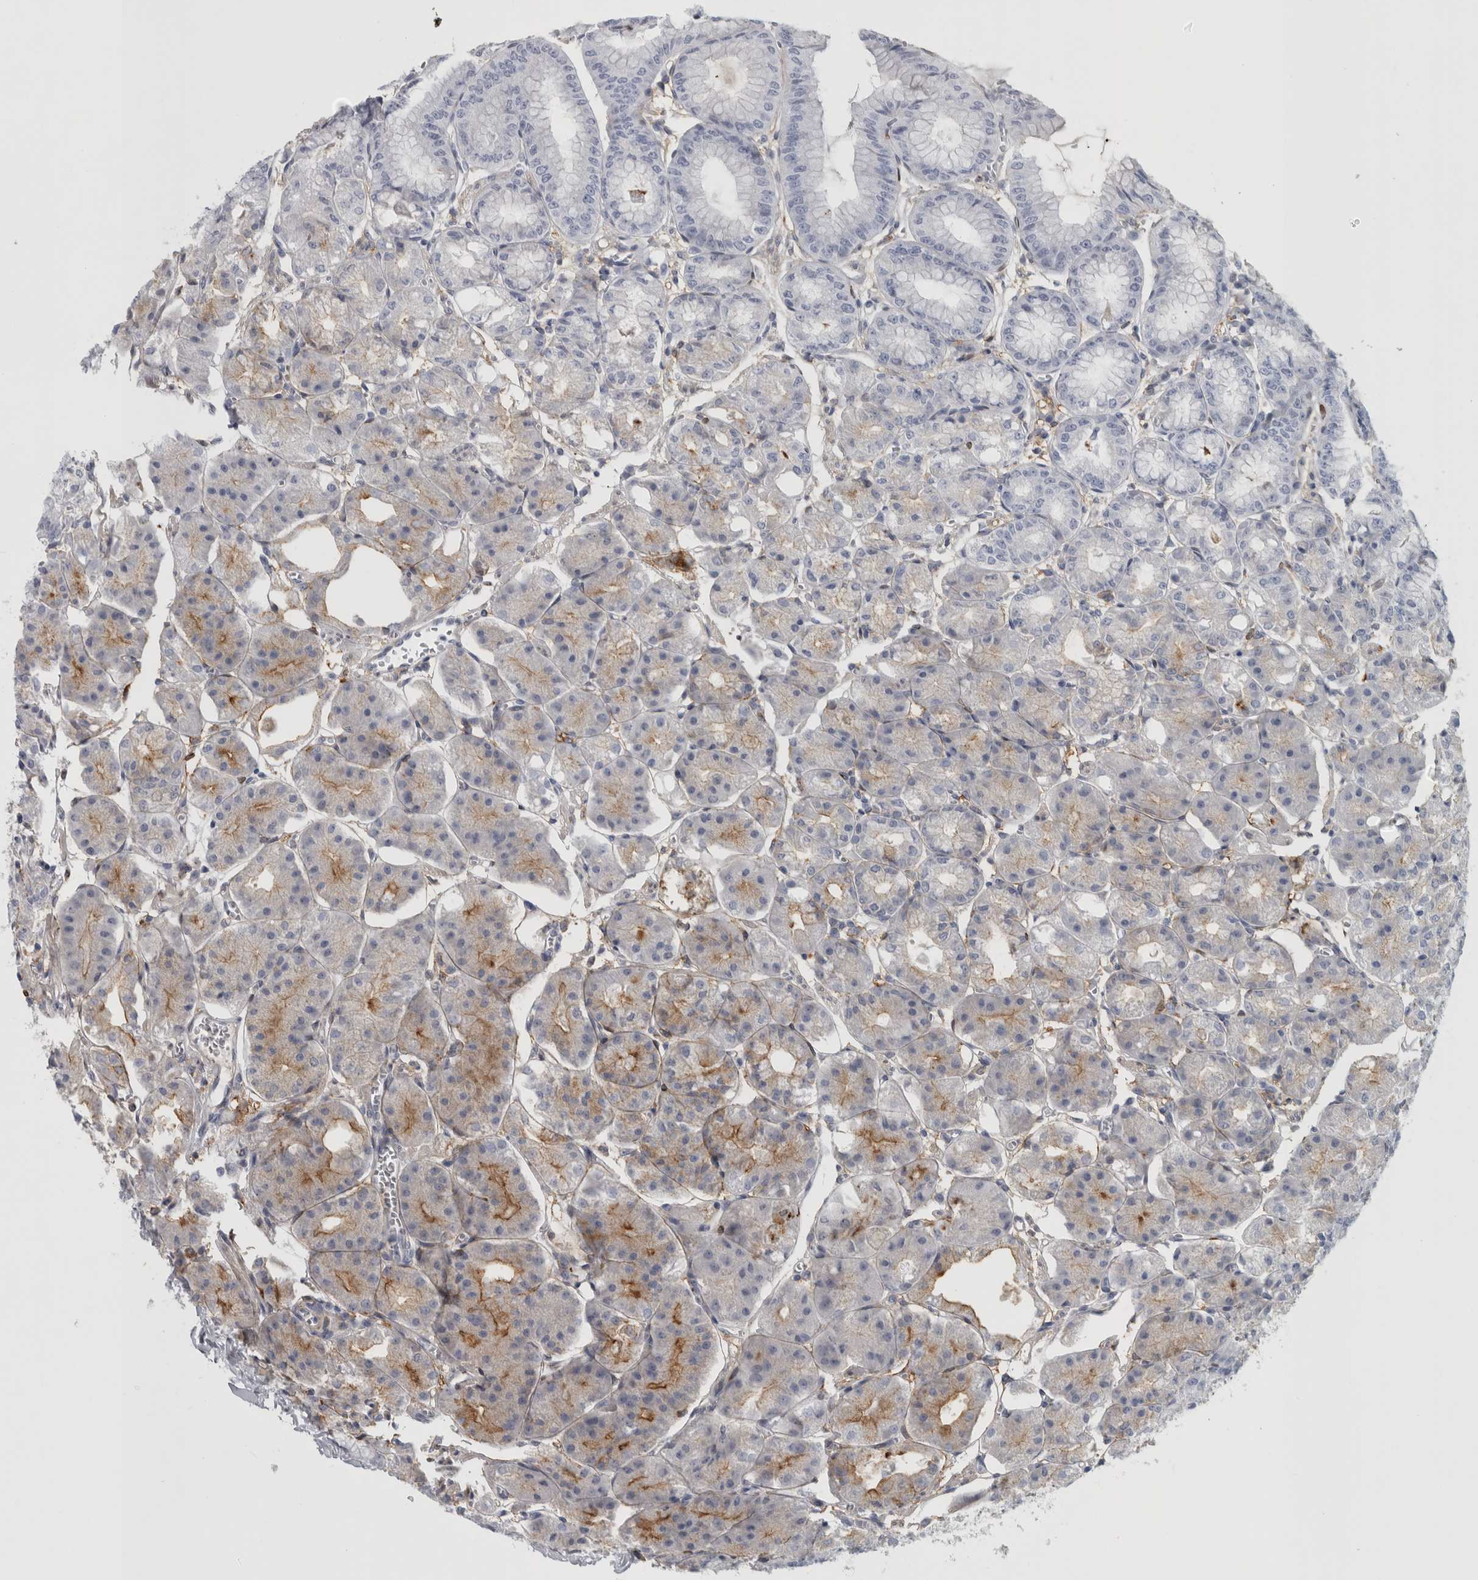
{"staining": {"intensity": "moderate", "quantity": "<25%", "location": "cytoplasmic/membranous"}, "tissue": "stomach", "cell_type": "Glandular cells", "image_type": "normal", "snomed": [{"axis": "morphology", "description": "Normal tissue, NOS"}, {"axis": "topography", "description": "Stomach, lower"}], "caption": "Immunohistochemical staining of normal human stomach shows moderate cytoplasmic/membranous protein staining in approximately <25% of glandular cells.", "gene": "DNAJC24", "patient": {"sex": "male", "age": 71}}